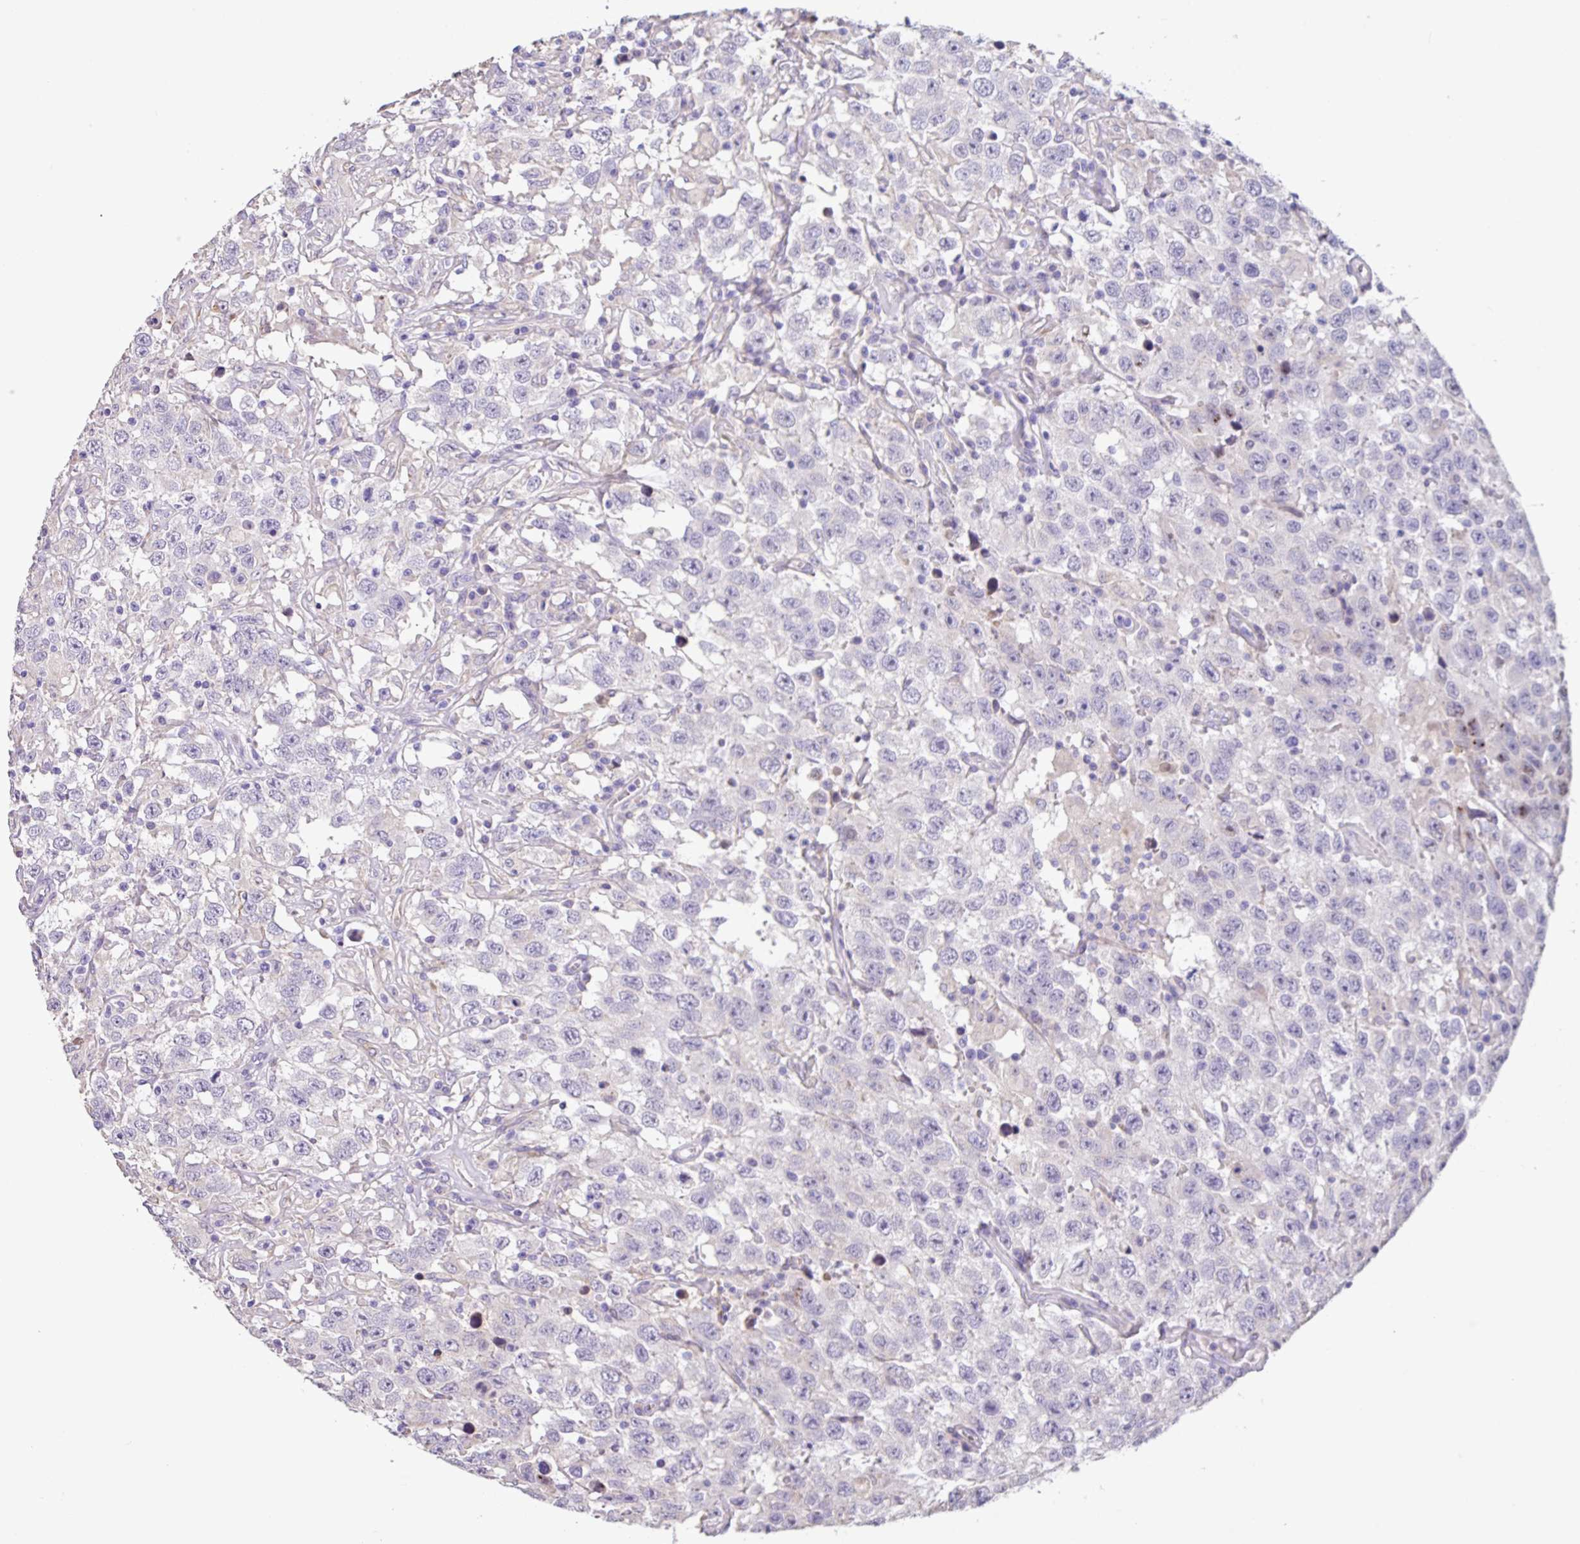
{"staining": {"intensity": "negative", "quantity": "none", "location": "none"}, "tissue": "testis cancer", "cell_type": "Tumor cells", "image_type": "cancer", "snomed": [{"axis": "morphology", "description": "Seminoma, NOS"}, {"axis": "topography", "description": "Testis"}], "caption": "An immunohistochemistry (IHC) image of testis cancer (seminoma) is shown. There is no staining in tumor cells of testis cancer (seminoma).", "gene": "ZG16", "patient": {"sex": "male", "age": 41}}